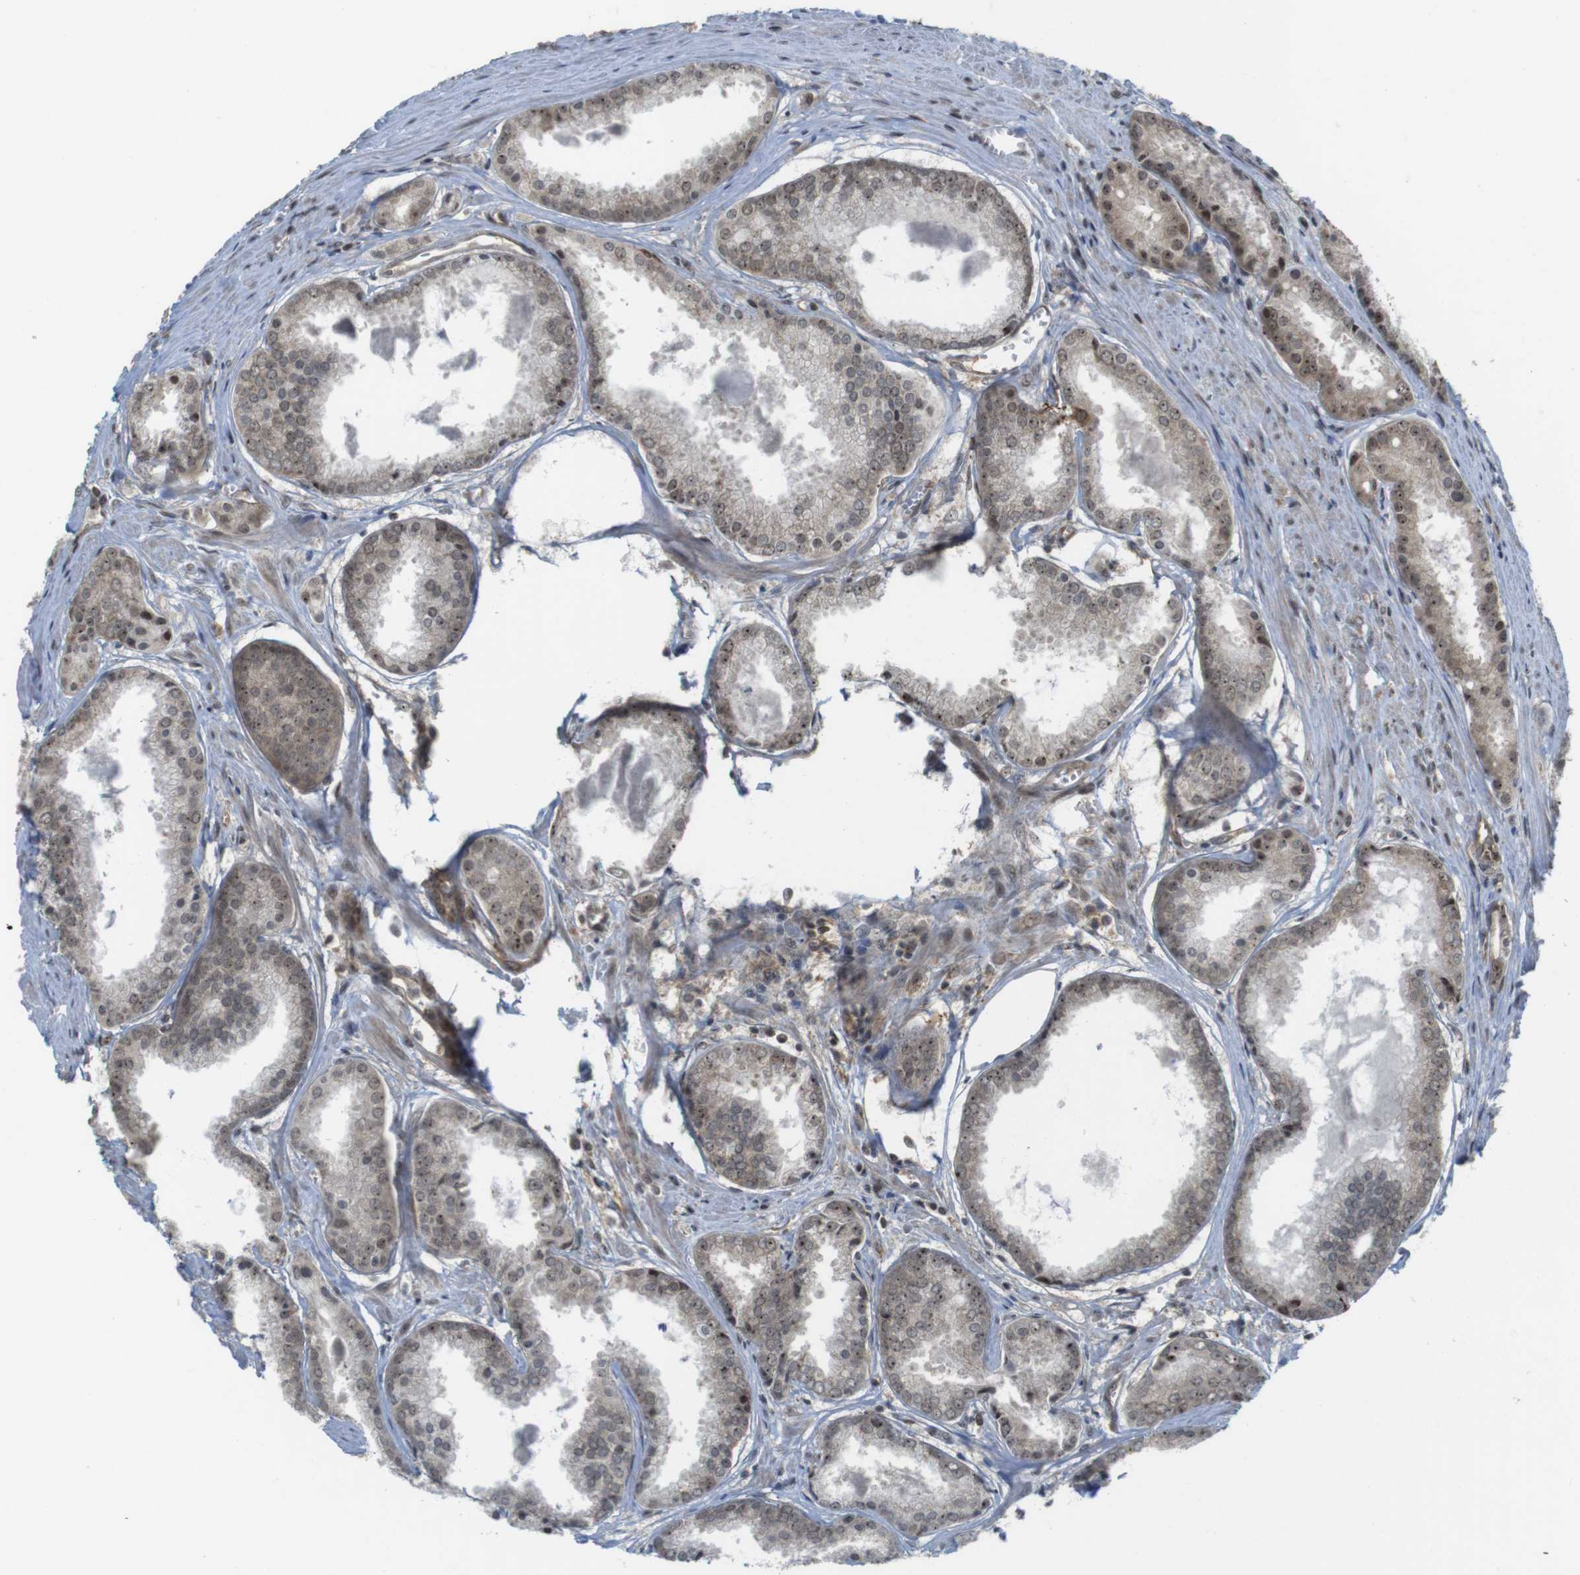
{"staining": {"intensity": "weak", "quantity": ">75%", "location": "cytoplasmic/membranous,nuclear"}, "tissue": "prostate cancer", "cell_type": "Tumor cells", "image_type": "cancer", "snomed": [{"axis": "morphology", "description": "Adenocarcinoma, Low grade"}, {"axis": "topography", "description": "Prostate"}], "caption": "Human prostate cancer (adenocarcinoma (low-grade)) stained with a brown dye reveals weak cytoplasmic/membranous and nuclear positive staining in about >75% of tumor cells.", "gene": "CC2D1A", "patient": {"sex": "male", "age": 64}}